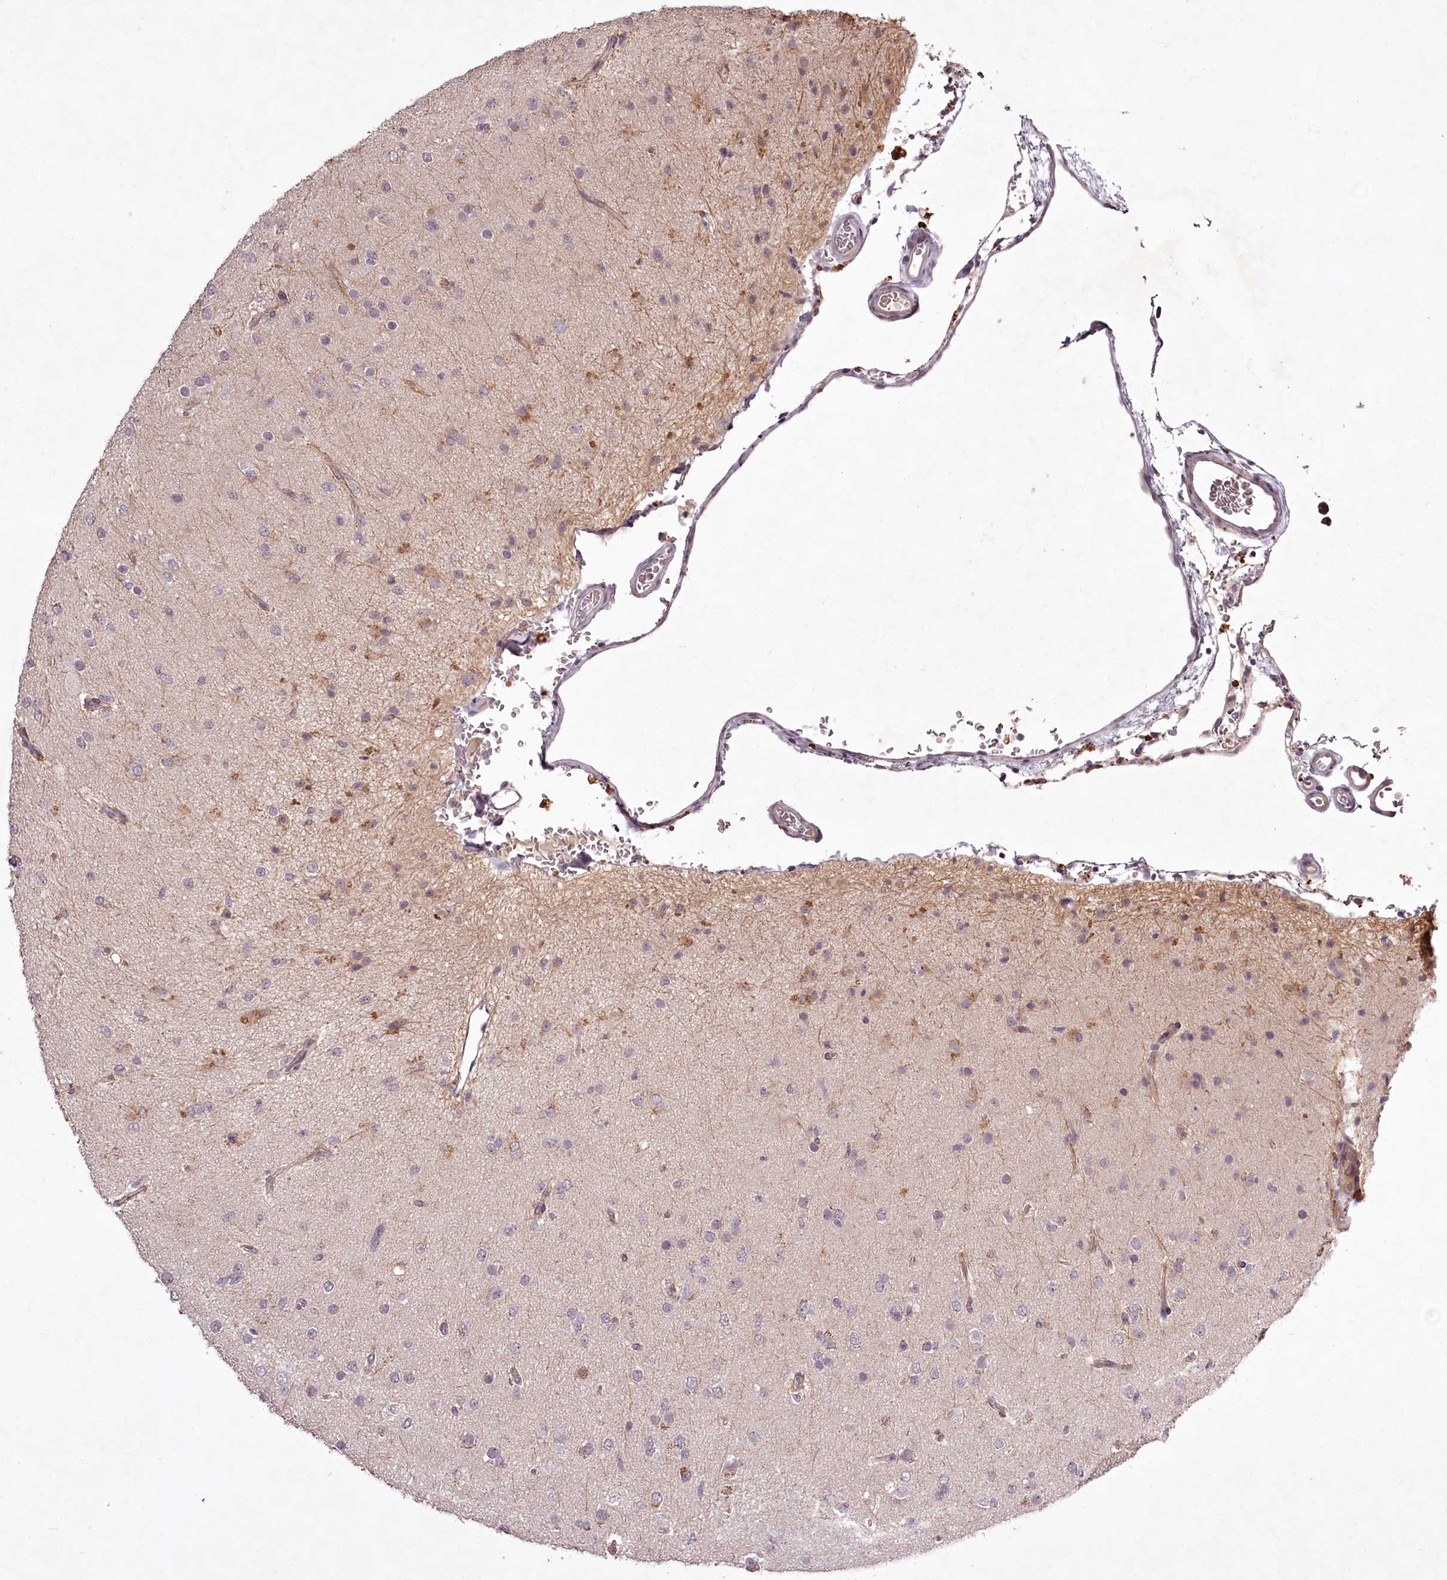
{"staining": {"intensity": "negative", "quantity": "none", "location": "none"}, "tissue": "glioma", "cell_type": "Tumor cells", "image_type": "cancer", "snomed": [{"axis": "morphology", "description": "Glioma, malignant, Low grade"}, {"axis": "topography", "description": "Brain"}], "caption": "Immunohistochemistry (IHC) histopathology image of human malignant glioma (low-grade) stained for a protein (brown), which displays no expression in tumor cells.", "gene": "RBMXL2", "patient": {"sex": "male", "age": 65}}